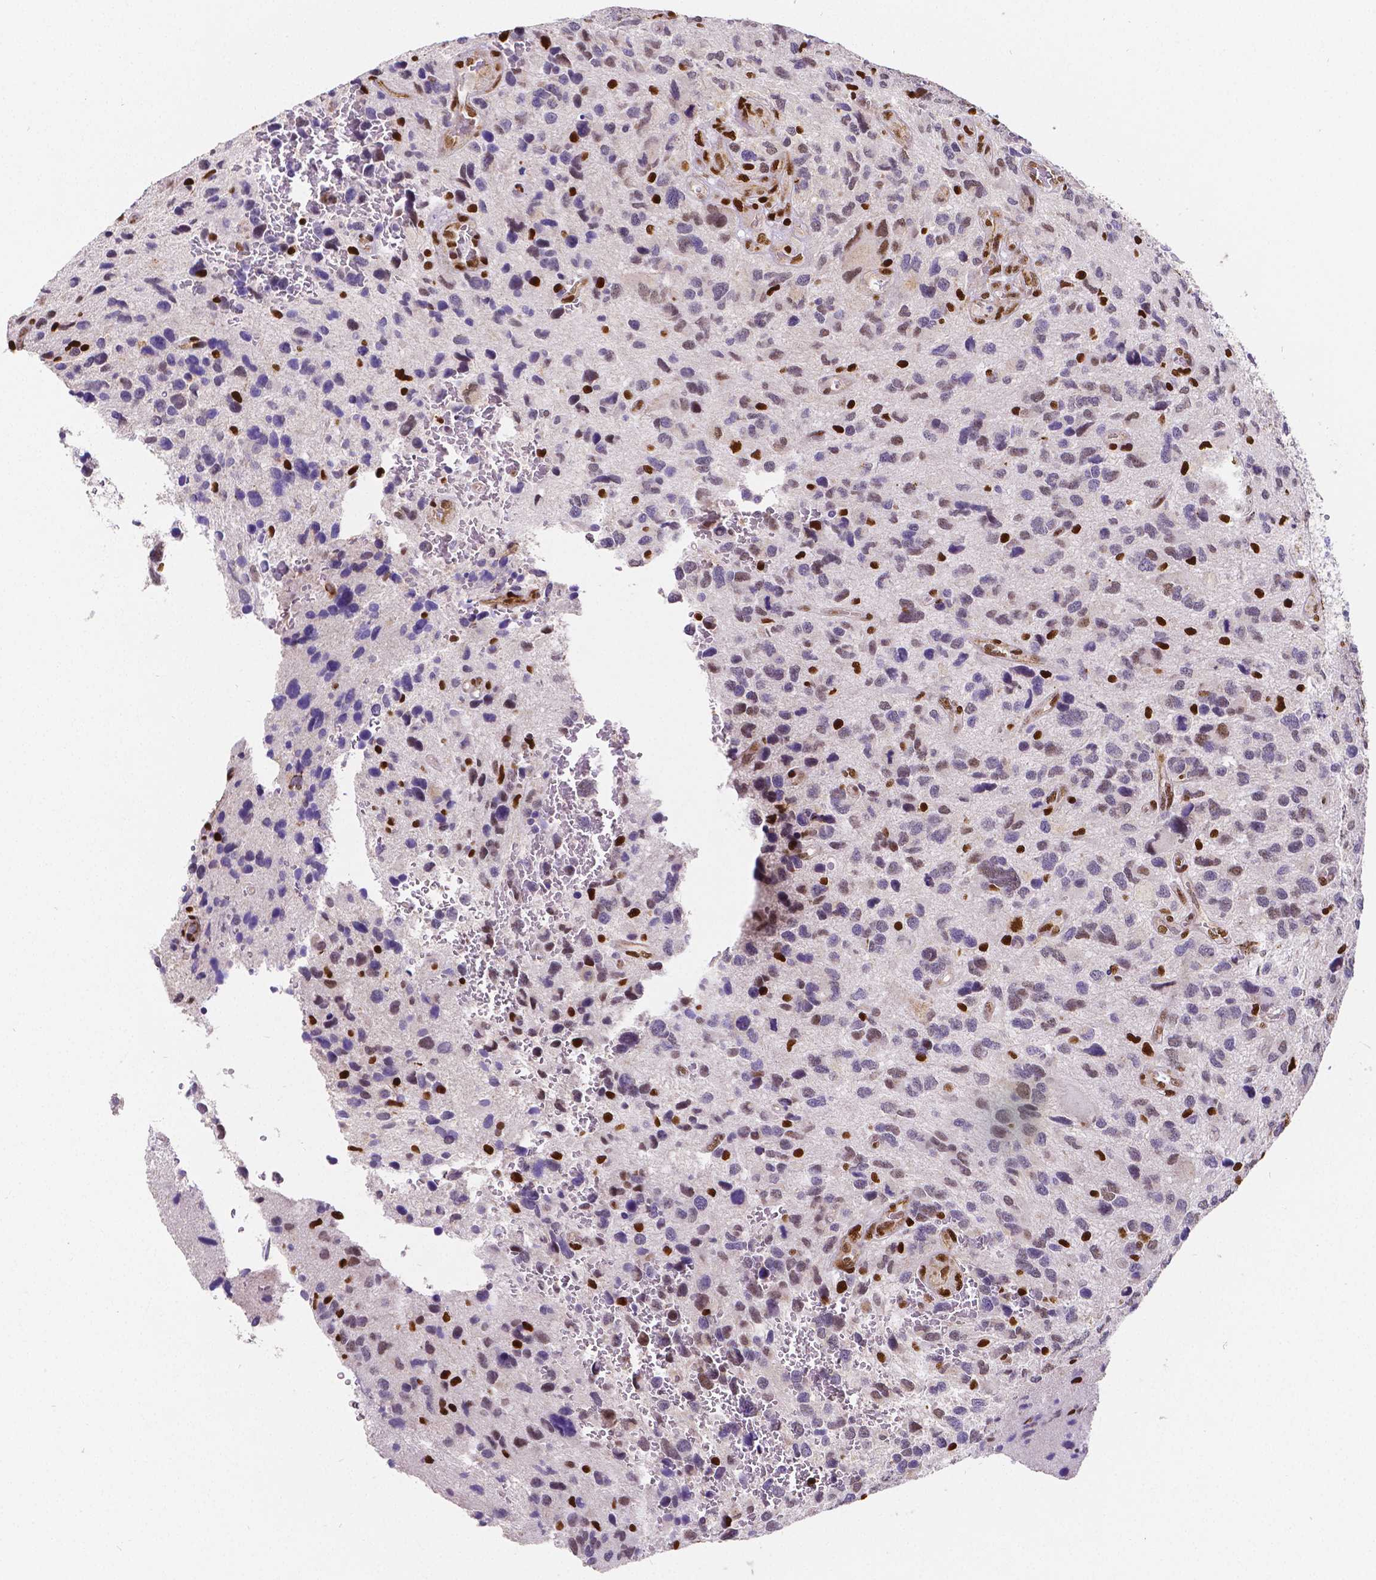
{"staining": {"intensity": "negative", "quantity": "none", "location": "none"}, "tissue": "glioma", "cell_type": "Tumor cells", "image_type": "cancer", "snomed": [{"axis": "morphology", "description": "Glioma, malignant, NOS"}, {"axis": "morphology", "description": "Glioma, malignant, High grade"}, {"axis": "topography", "description": "Brain"}], "caption": "Immunohistochemical staining of glioma exhibits no significant positivity in tumor cells. (DAB (3,3'-diaminobenzidine) immunohistochemistry visualized using brightfield microscopy, high magnification).", "gene": "MEF2C", "patient": {"sex": "female", "age": 71}}